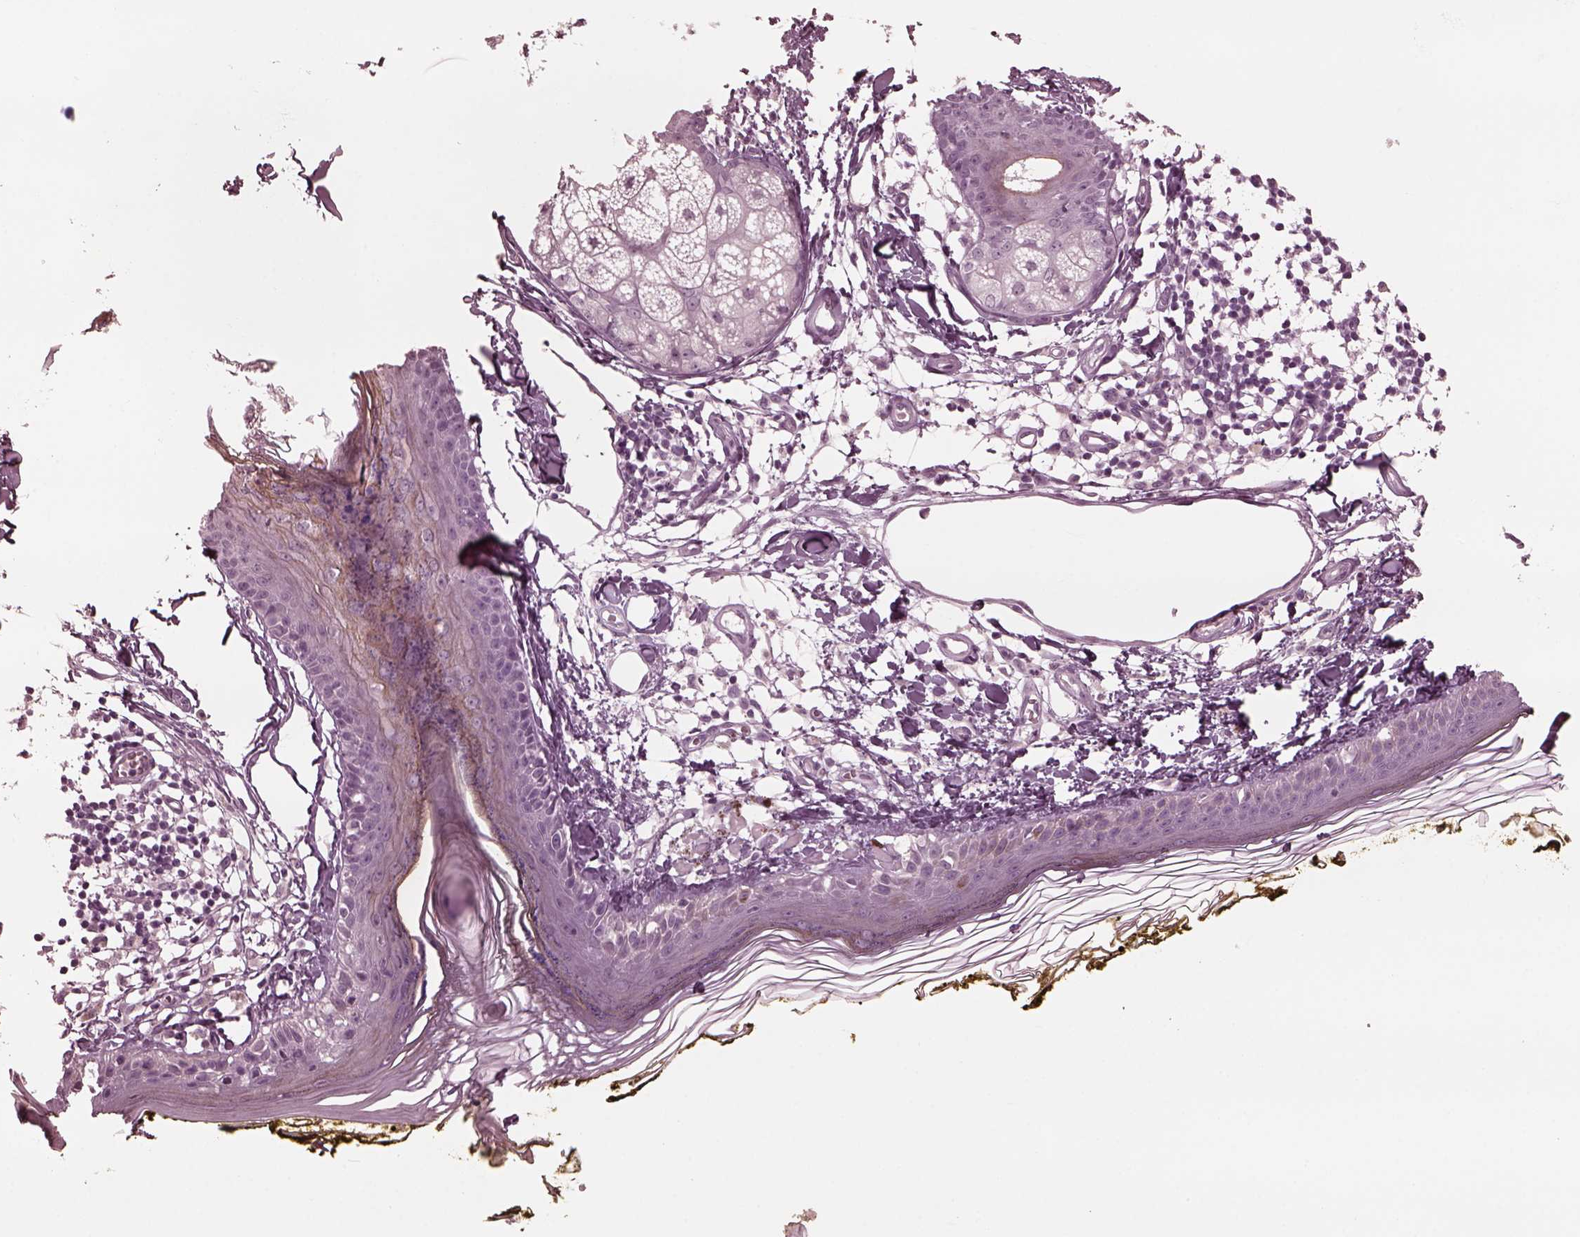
{"staining": {"intensity": "negative", "quantity": "none", "location": "none"}, "tissue": "skin", "cell_type": "Fibroblasts", "image_type": "normal", "snomed": [{"axis": "morphology", "description": "Normal tissue, NOS"}, {"axis": "topography", "description": "Skin"}], "caption": "High magnification brightfield microscopy of normal skin stained with DAB (brown) and counterstained with hematoxylin (blue): fibroblasts show no significant positivity.", "gene": "YY2", "patient": {"sex": "male", "age": 76}}